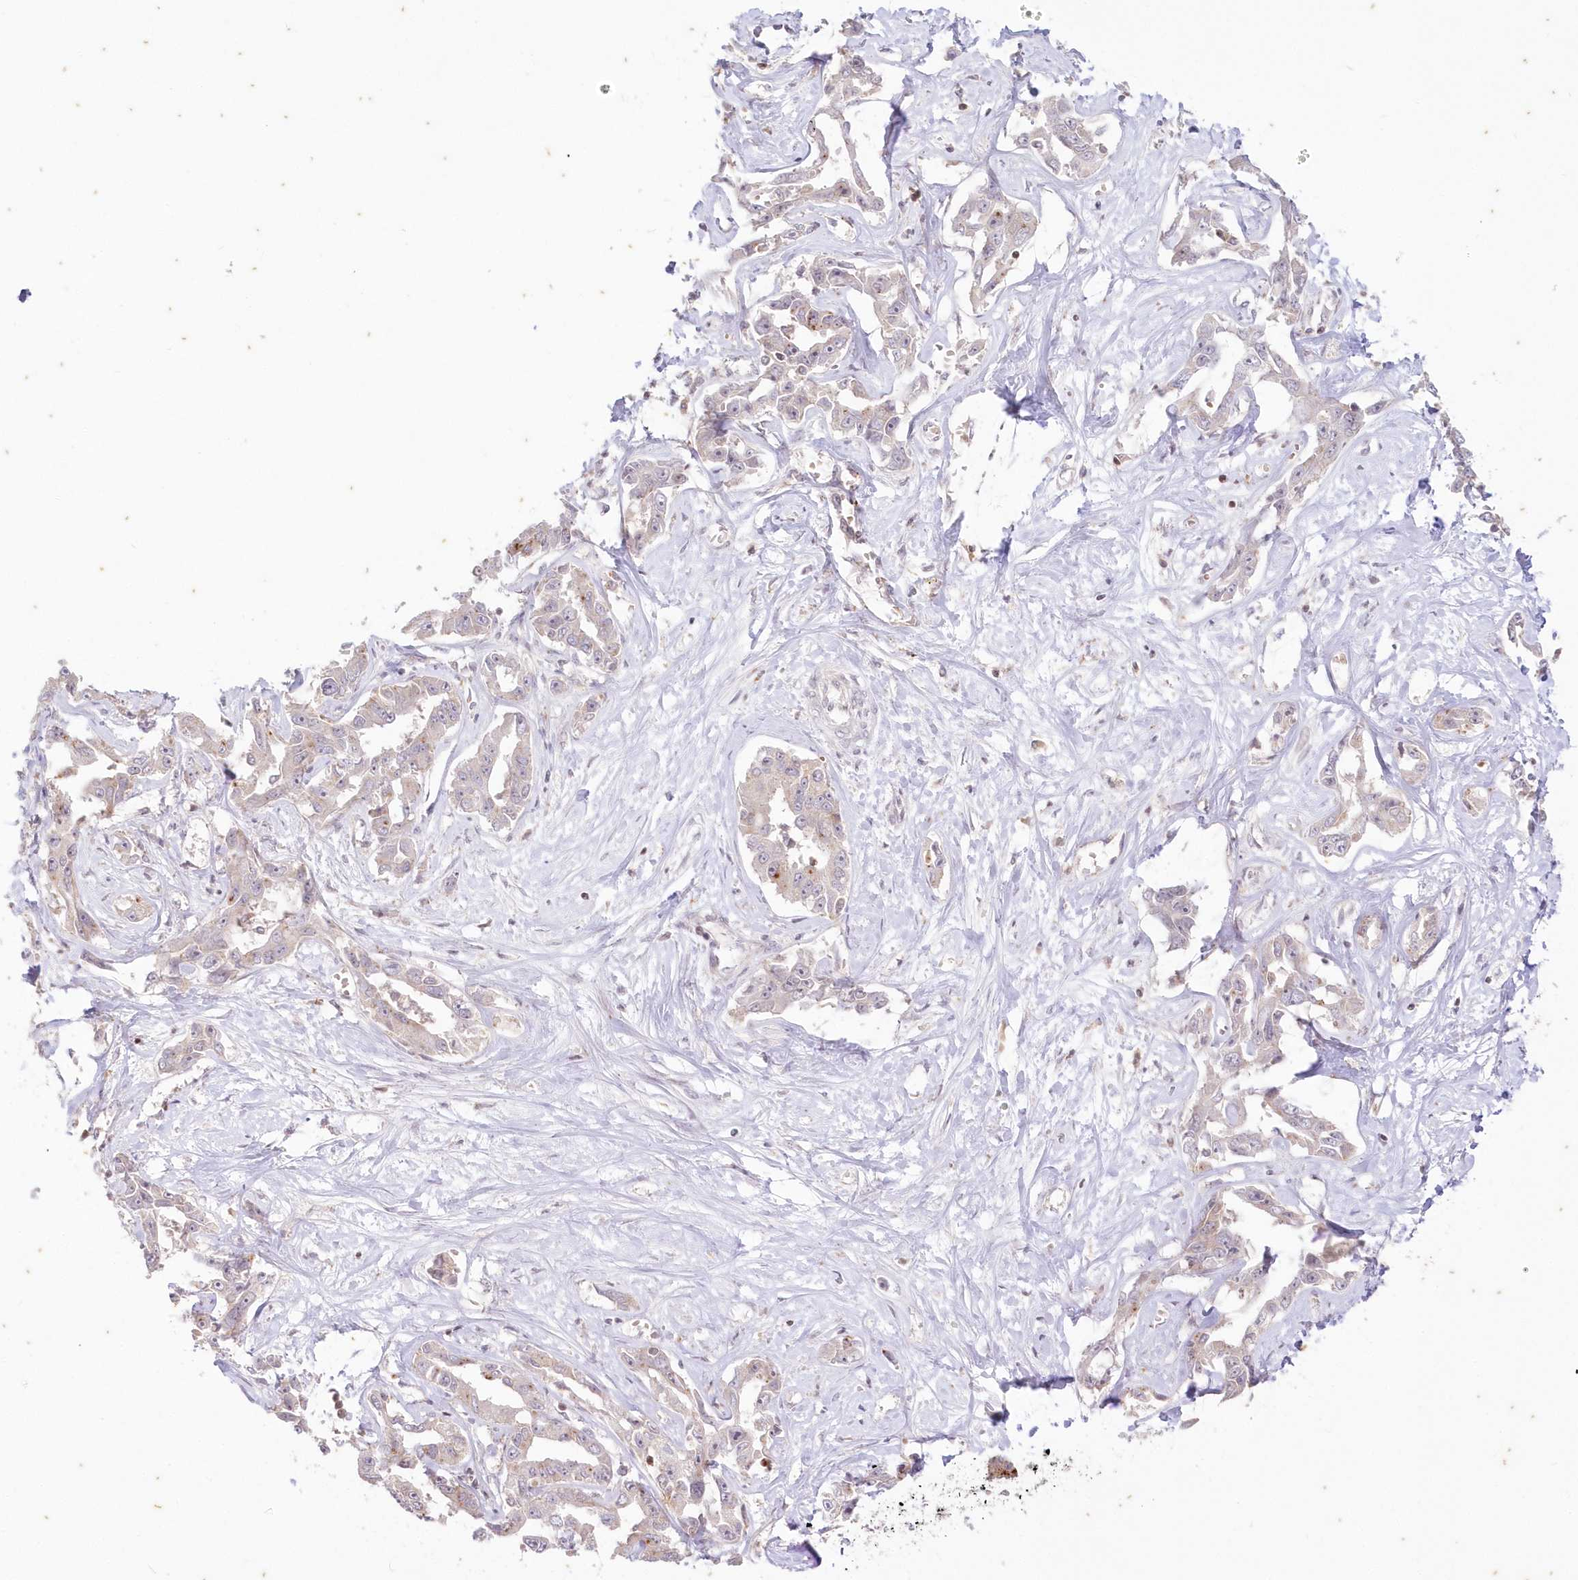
{"staining": {"intensity": "negative", "quantity": "none", "location": "none"}, "tissue": "liver cancer", "cell_type": "Tumor cells", "image_type": "cancer", "snomed": [{"axis": "morphology", "description": "Cholangiocarcinoma"}, {"axis": "topography", "description": "Liver"}], "caption": "Liver cholangiocarcinoma stained for a protein using immunohistochemistry shows no expression tumor cells.", "gene": "MTMR3", "patient": {"sex": "male", "age": 59}}